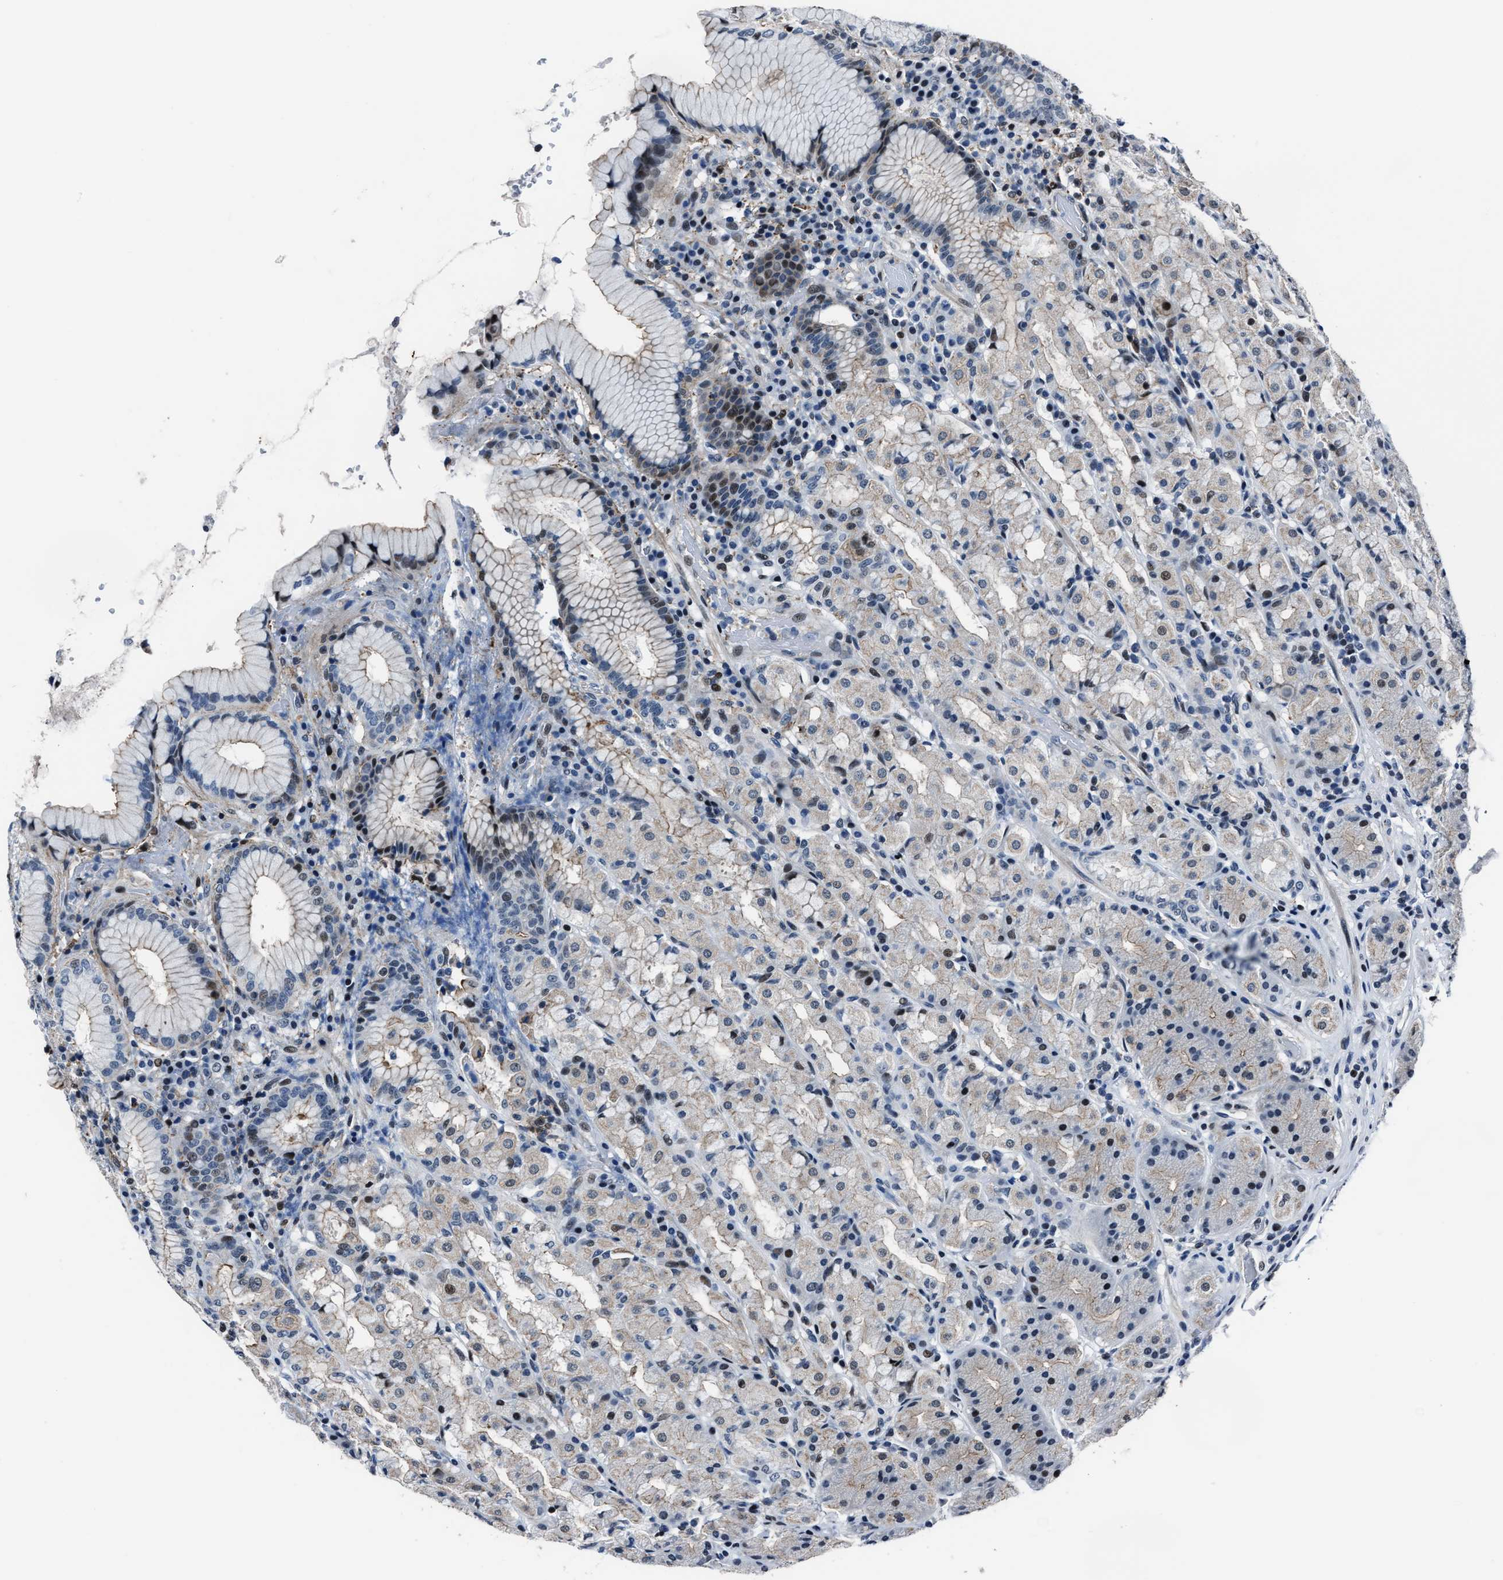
{"staining": {"intensity": "strong", "quantity": "<25%", "location": "cytoplasmic/membranous,nuclear"}, "tissue": "stomach", "cell_type": "Glandular cells", "image_type": "normal", "snomed": [{"axis": "morphology", "description": "Normal tissue, NOS"}, {"axis": "topography", "description": "Stomach"}, {"axis": "topography", "description": "Stomach, lower"}], "caption": "Strong cytoplasmic/membranous,nuclear positivity is present in approximately <25% of glandular cells in unremarkable stomach. (DAB = brown stain, brightfield microscopy at high magnification).", "gene": "PPIE", "patient": {"sex": "female", "age": 56}}